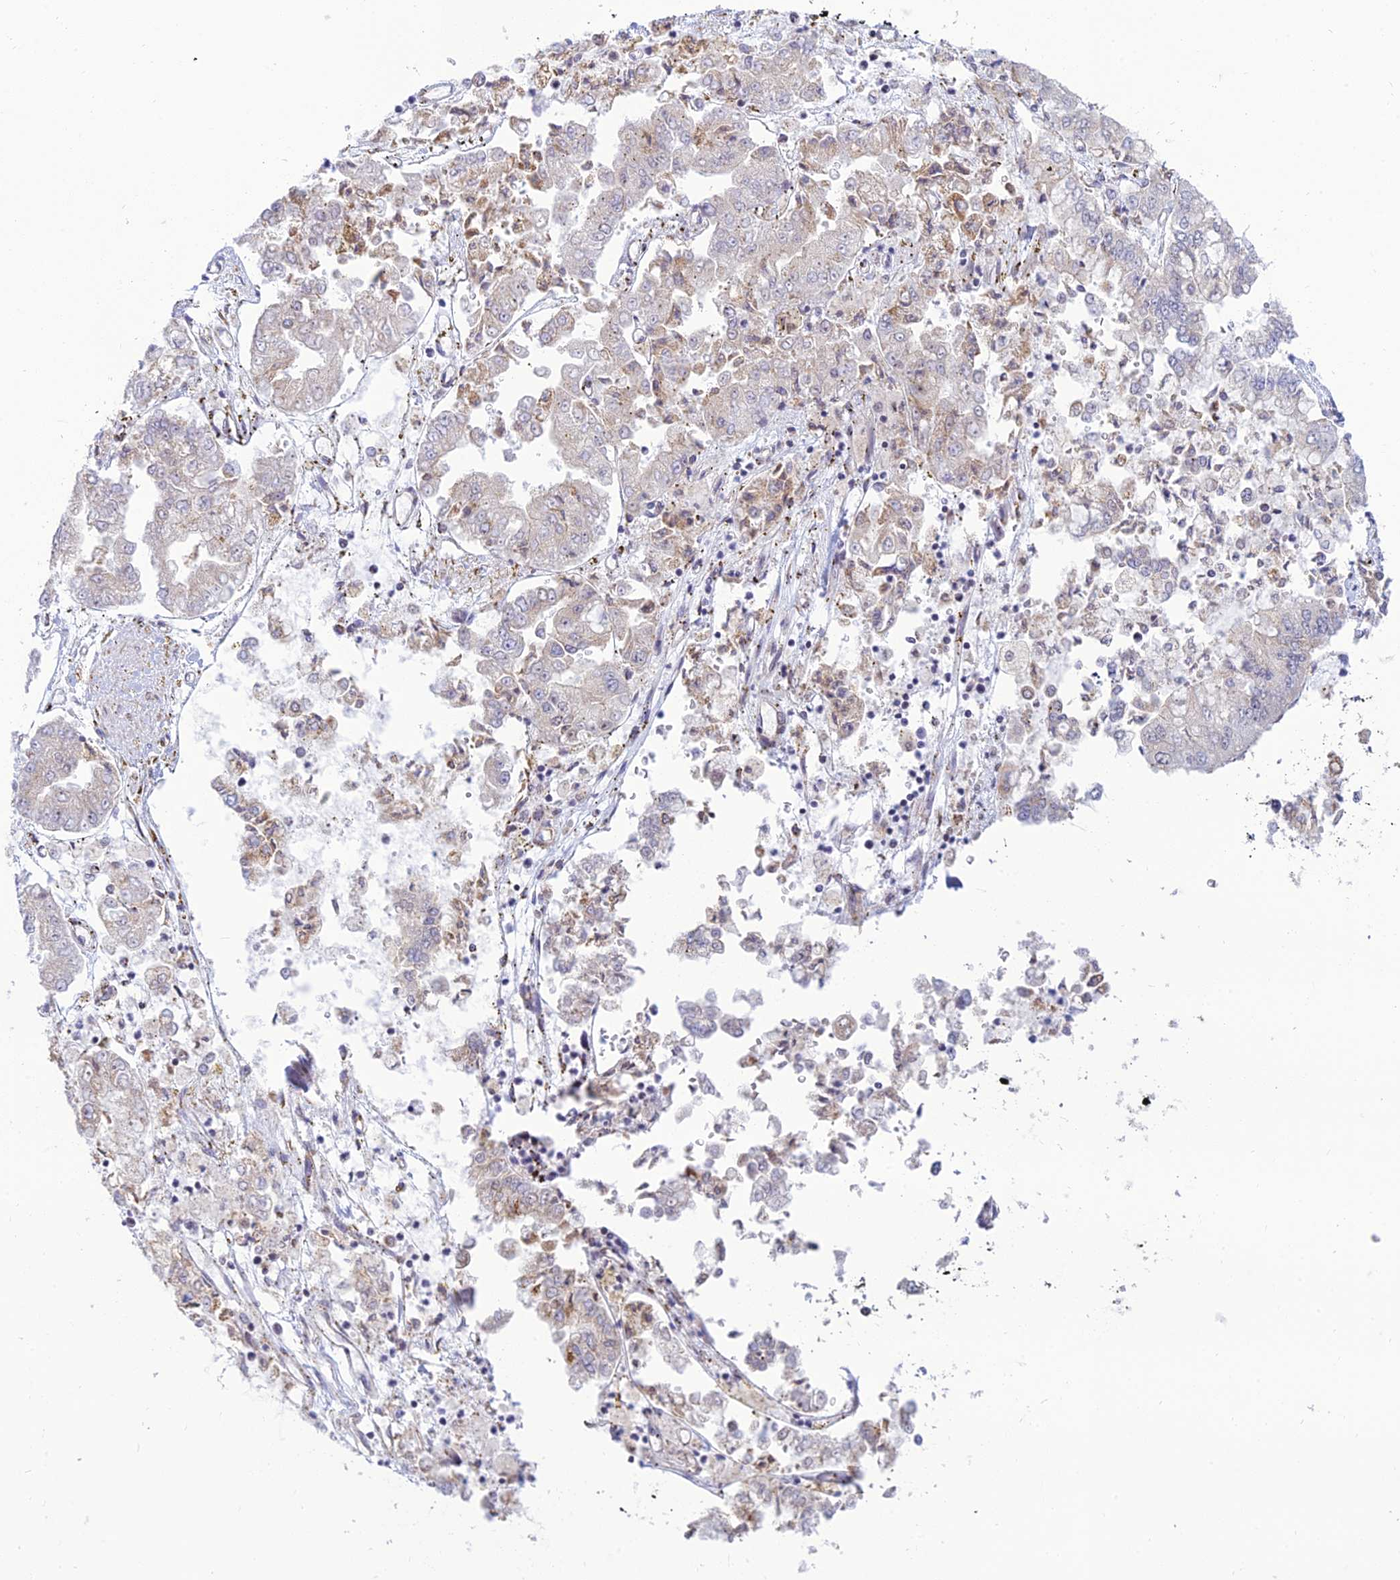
{"staining": {"intensity": "weak", "quantity": "<25%", "location": "cytoplasmic/membranous"}, "tissue": "stomach cancer", "cell_type": "Tumor cells", "image_type": "cancer", "snomed": [{"axis": "morphology", "description": "Adenocarcinoma, NOS"}, {"axis": "topography", "description": "Stomach"}], "caption": "Immunohistochemistry photomicrograph of neoplastic tissue: human stomach cancer stained with DAB (3,3'-diaminobenzidine) reveals no significant protein staining in tumor cells. (Brightfield microscopy of DAB (3,3'-diaminobenzidine) immunohistochemistry at high magnification).", "gene": "HOOK2", "patient": {"sex": "male", "age": 76}}